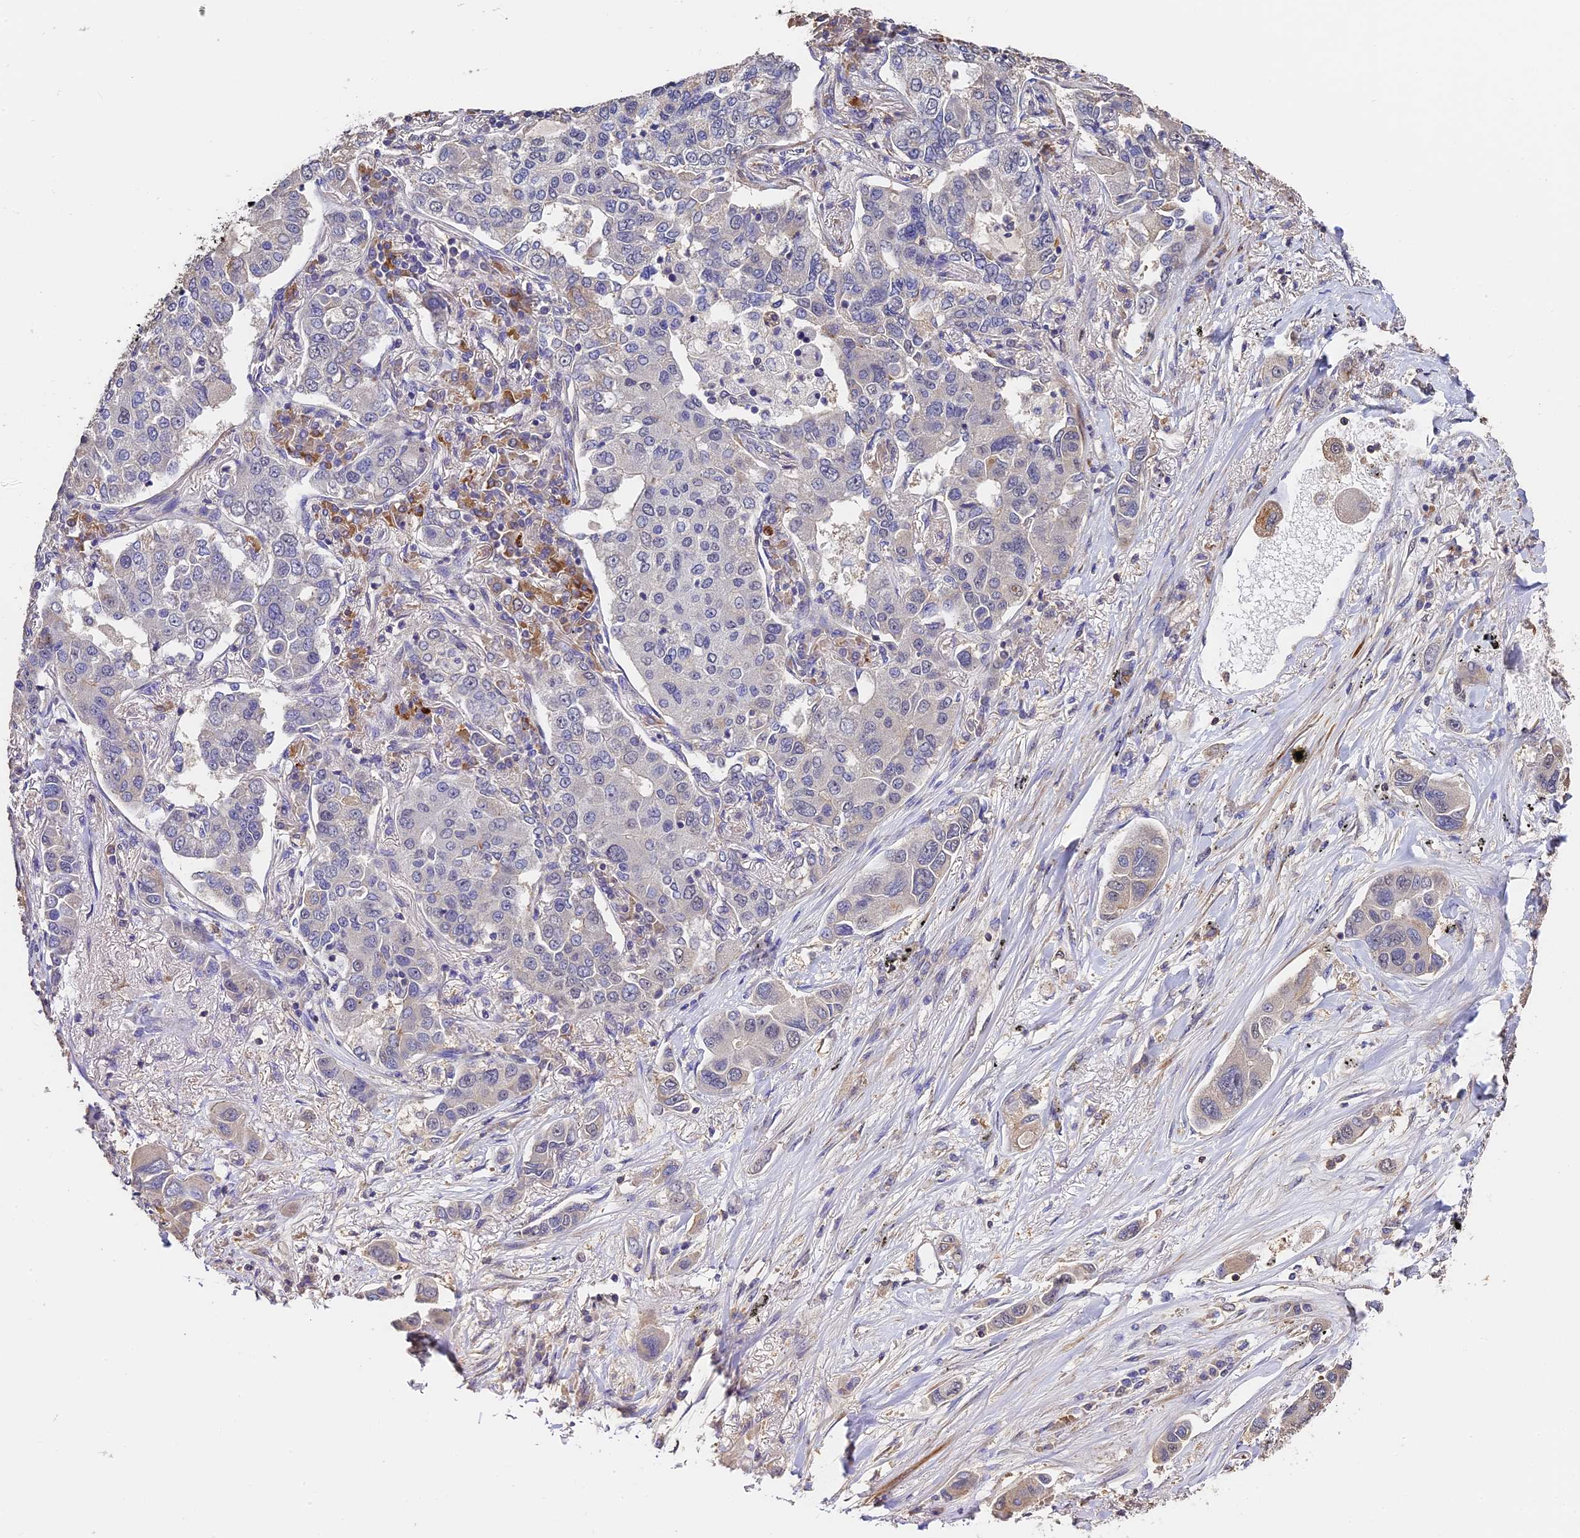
{"staining": {"intensity": "negative", "quantity": "none", "location": "none"}, "tissue": "lung cancer", "cell_type": "Tumor cells", "image_type": "cancer", "snomed": [{"axis": "morphology", "description": "Adenocarcinoma, NOS"}, {"axis": "topography", "description": "Lung"}], "caption": "Immunohistochemistry (IHC) of lung cancer shows no positivity in tumor cells.", "gene": "SLC11A1", "patient": {"sex": "male", "age": 49}}